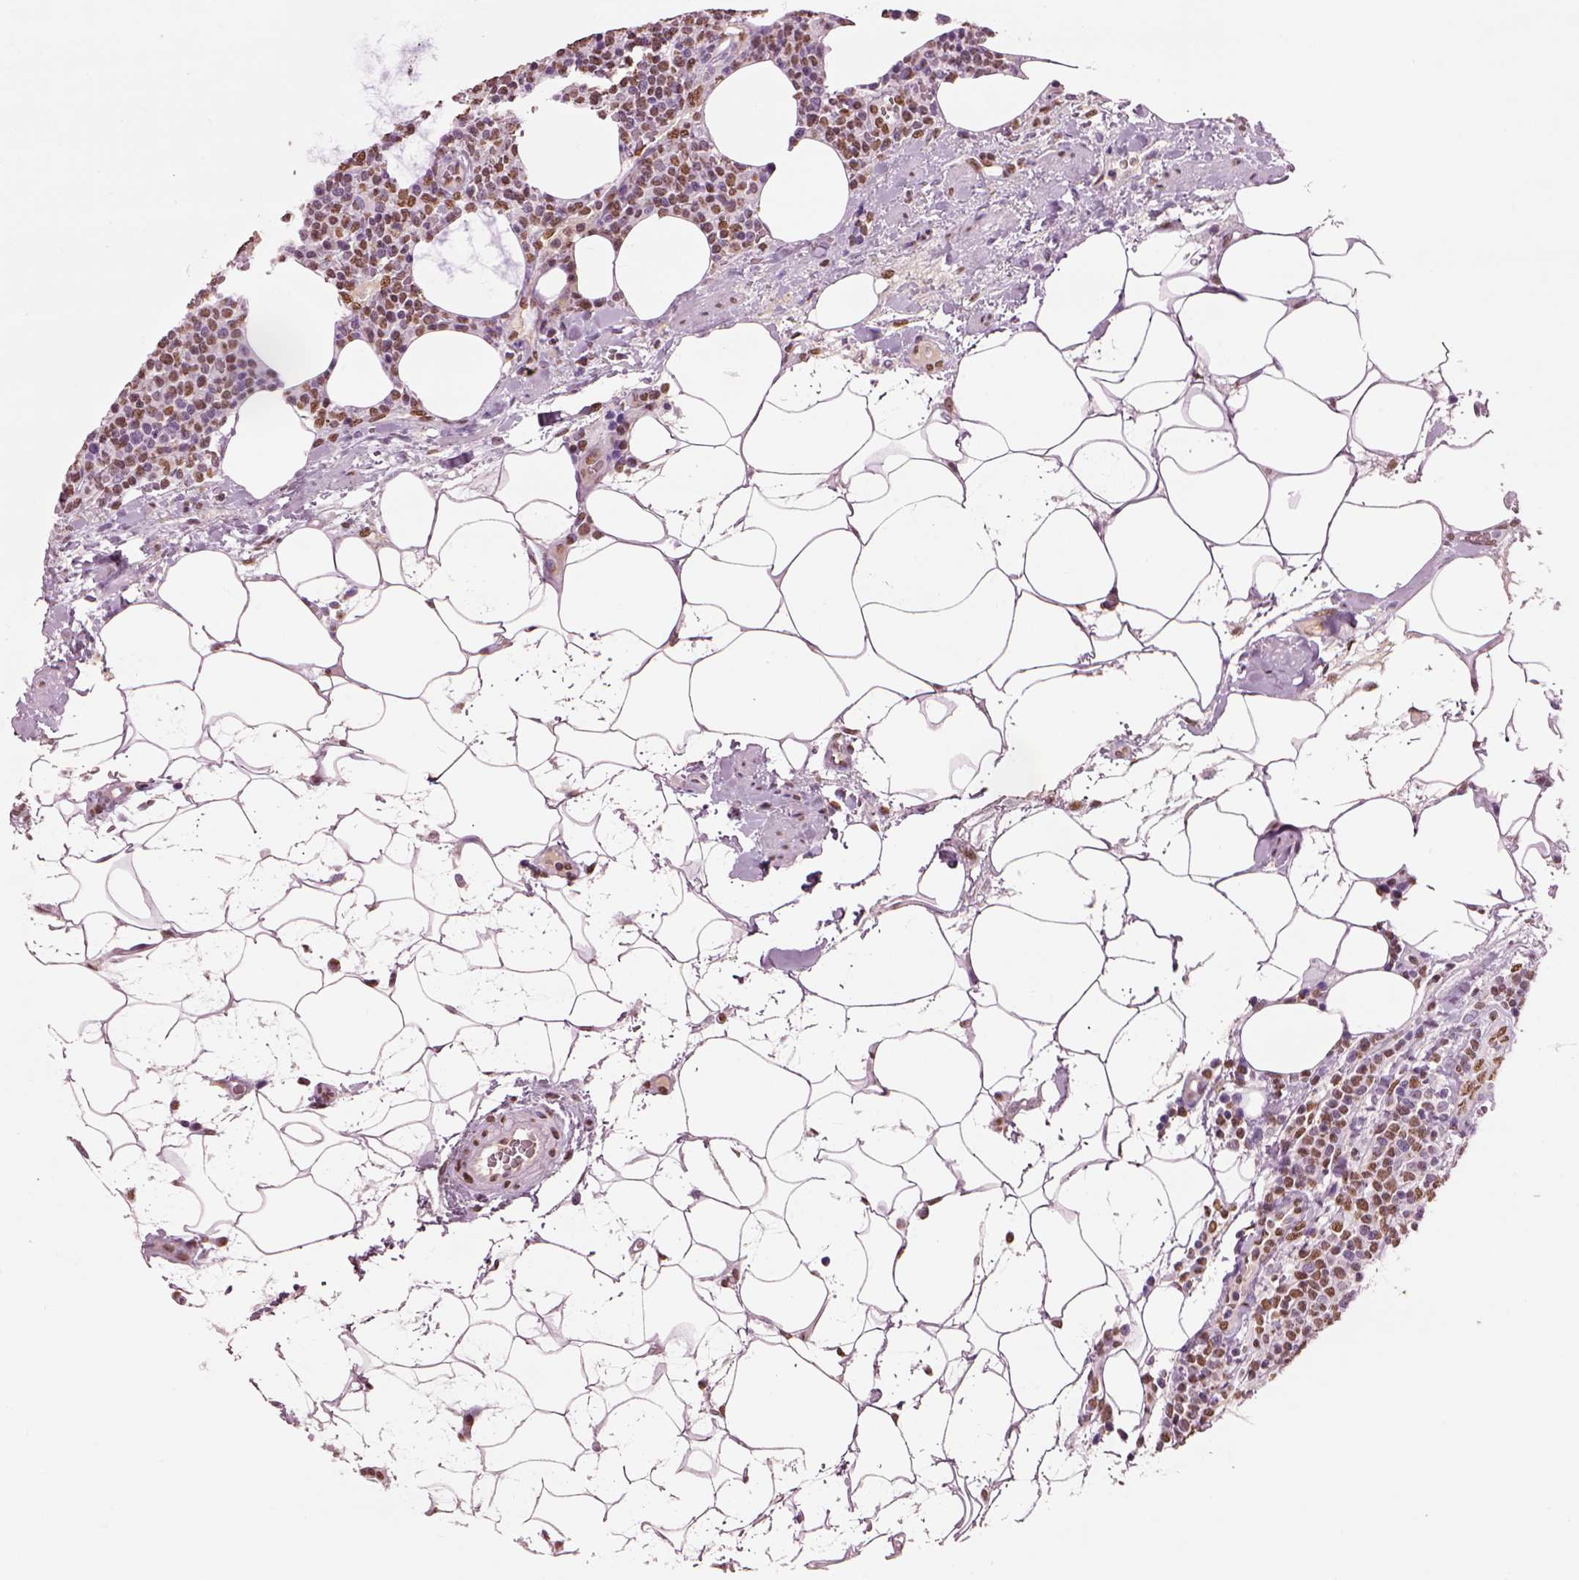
{"staining": {"intensity": "moderate", "quantity": ">75%", "location": "nuclear"}, "tissue": "lymphoma", "cell_type": "Tumor cells", "image_type": "cancer", "snomed": [{"axis": "morphology", "description": "Malignant lymphoma, non-Hodgkin's type, High grade"}, {"axis": "topography", "description": "Lymph node"}], "caption": "Moderate nuclear expression for a protein is appreciated in approximately >75% of tumor cells of malignant lymphoma, non-Hodgkin's type (high-grade) using immunohistochemistry.", "gene": "DDX3X", "patient": {"sex": "male", "age": 61}}